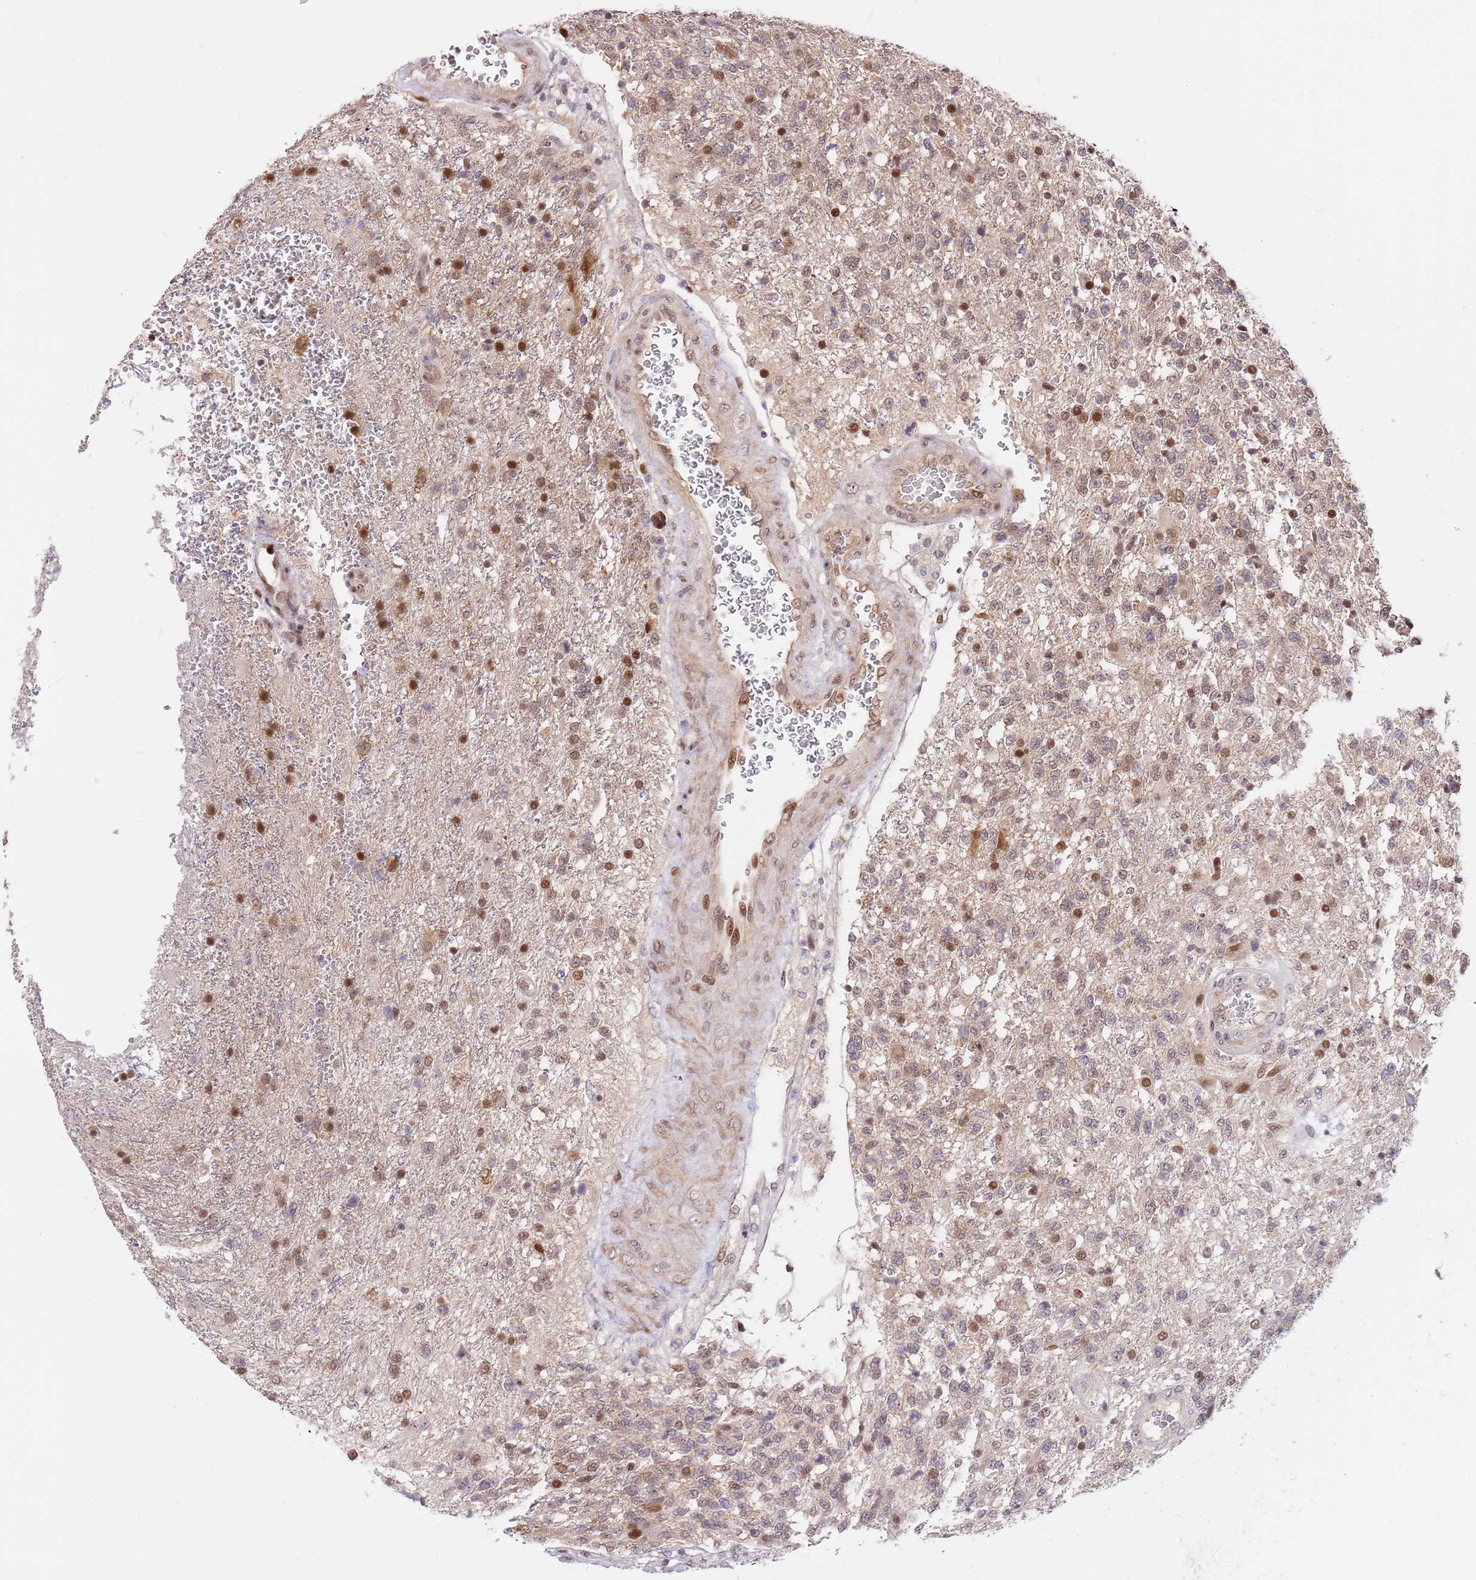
{"staining": {"intensity": "moderate", "quantity": ">75%", "location": "nuclear"}, "tissue": "glioma", "cell_type": "Tumor cells", "image_type": "cancer", "snomed": [{"axis": "morphology", "description": "Glioma, malignant, High grade"}, {"axis": "topography", "description": "Brain"}], "caption": "Brown immunohistochemical staining in glioma shows moderate nuclear positivity in approximately >75% of tumor cells. The protein of interest is stained brown, and the nuclei are stained in blue (DAB (3,3'-diaminobenzidine) IHC with brightfield microscopy, high magnification).", "gene": "RFK", "patient": {"sex": "male", "age": 56}}